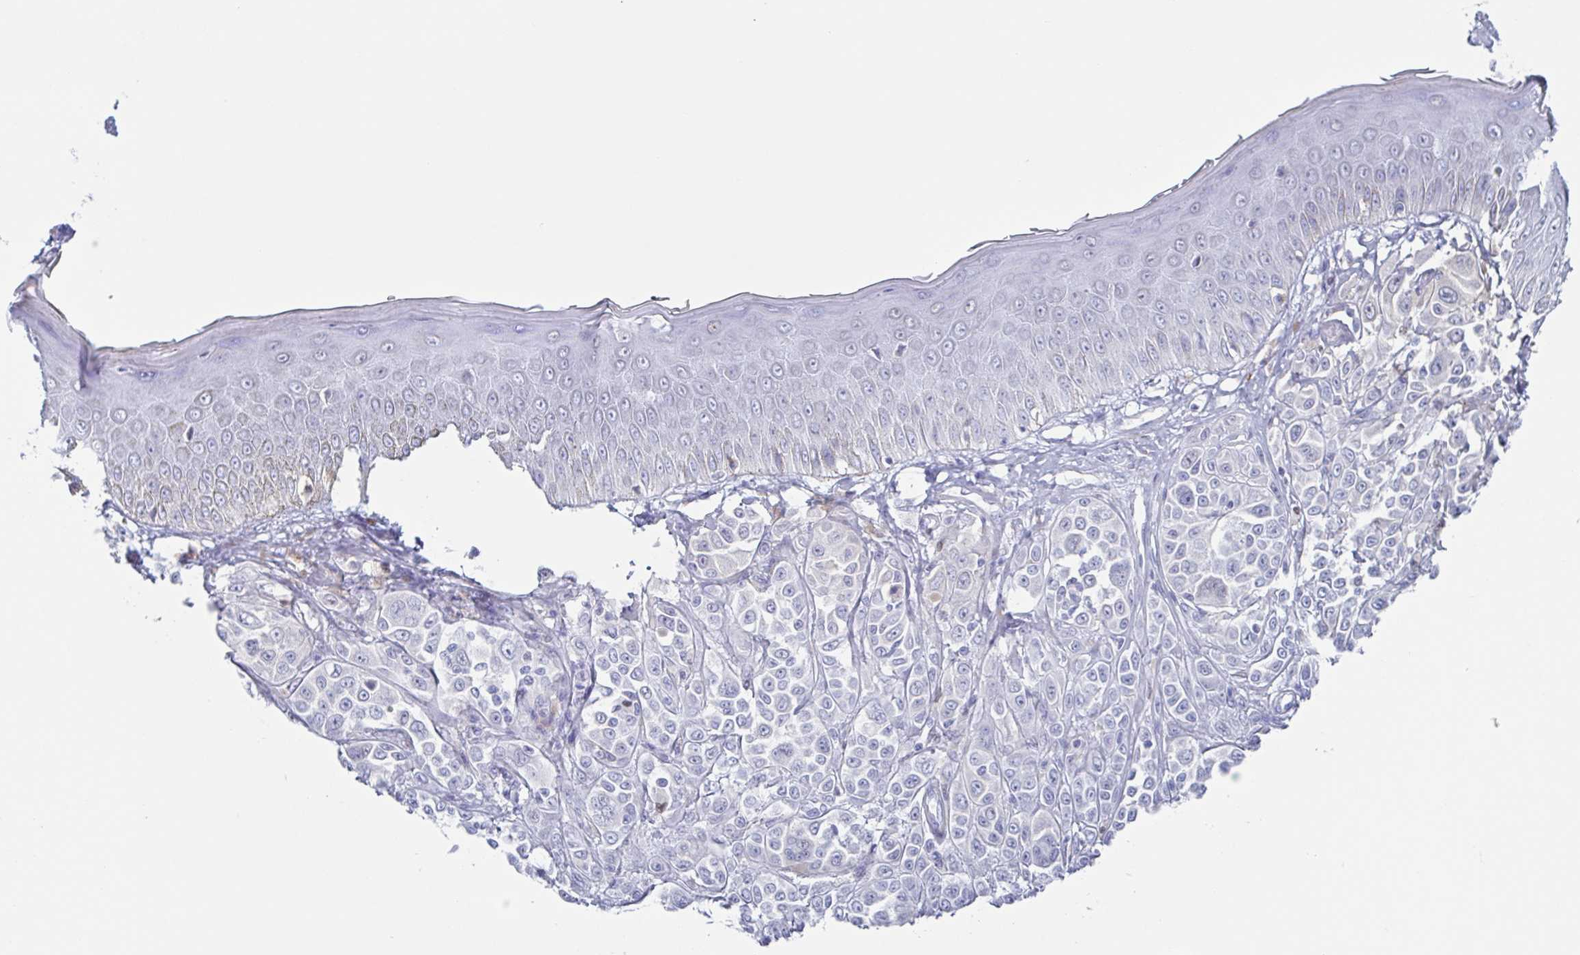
{"staining": {"intensity": "negative", "quantity": "none", "location": "none"}, "tissue": "melanoma", "cell_type": "Tumor cells", "image_type": "cancer", "snomed": [{"axis": "morphology", "description": "Malignant melanoma, NOS"}, {"axis": "topography", "description": "Skin"}], "caption": "An immunohistochemistry (IHC) image of malignant melanoma is shown. There is no staining in tumor cells of malignant melanoma.", "gene": "PBOV1", "patient": {"sex": "male", "age": 67}}